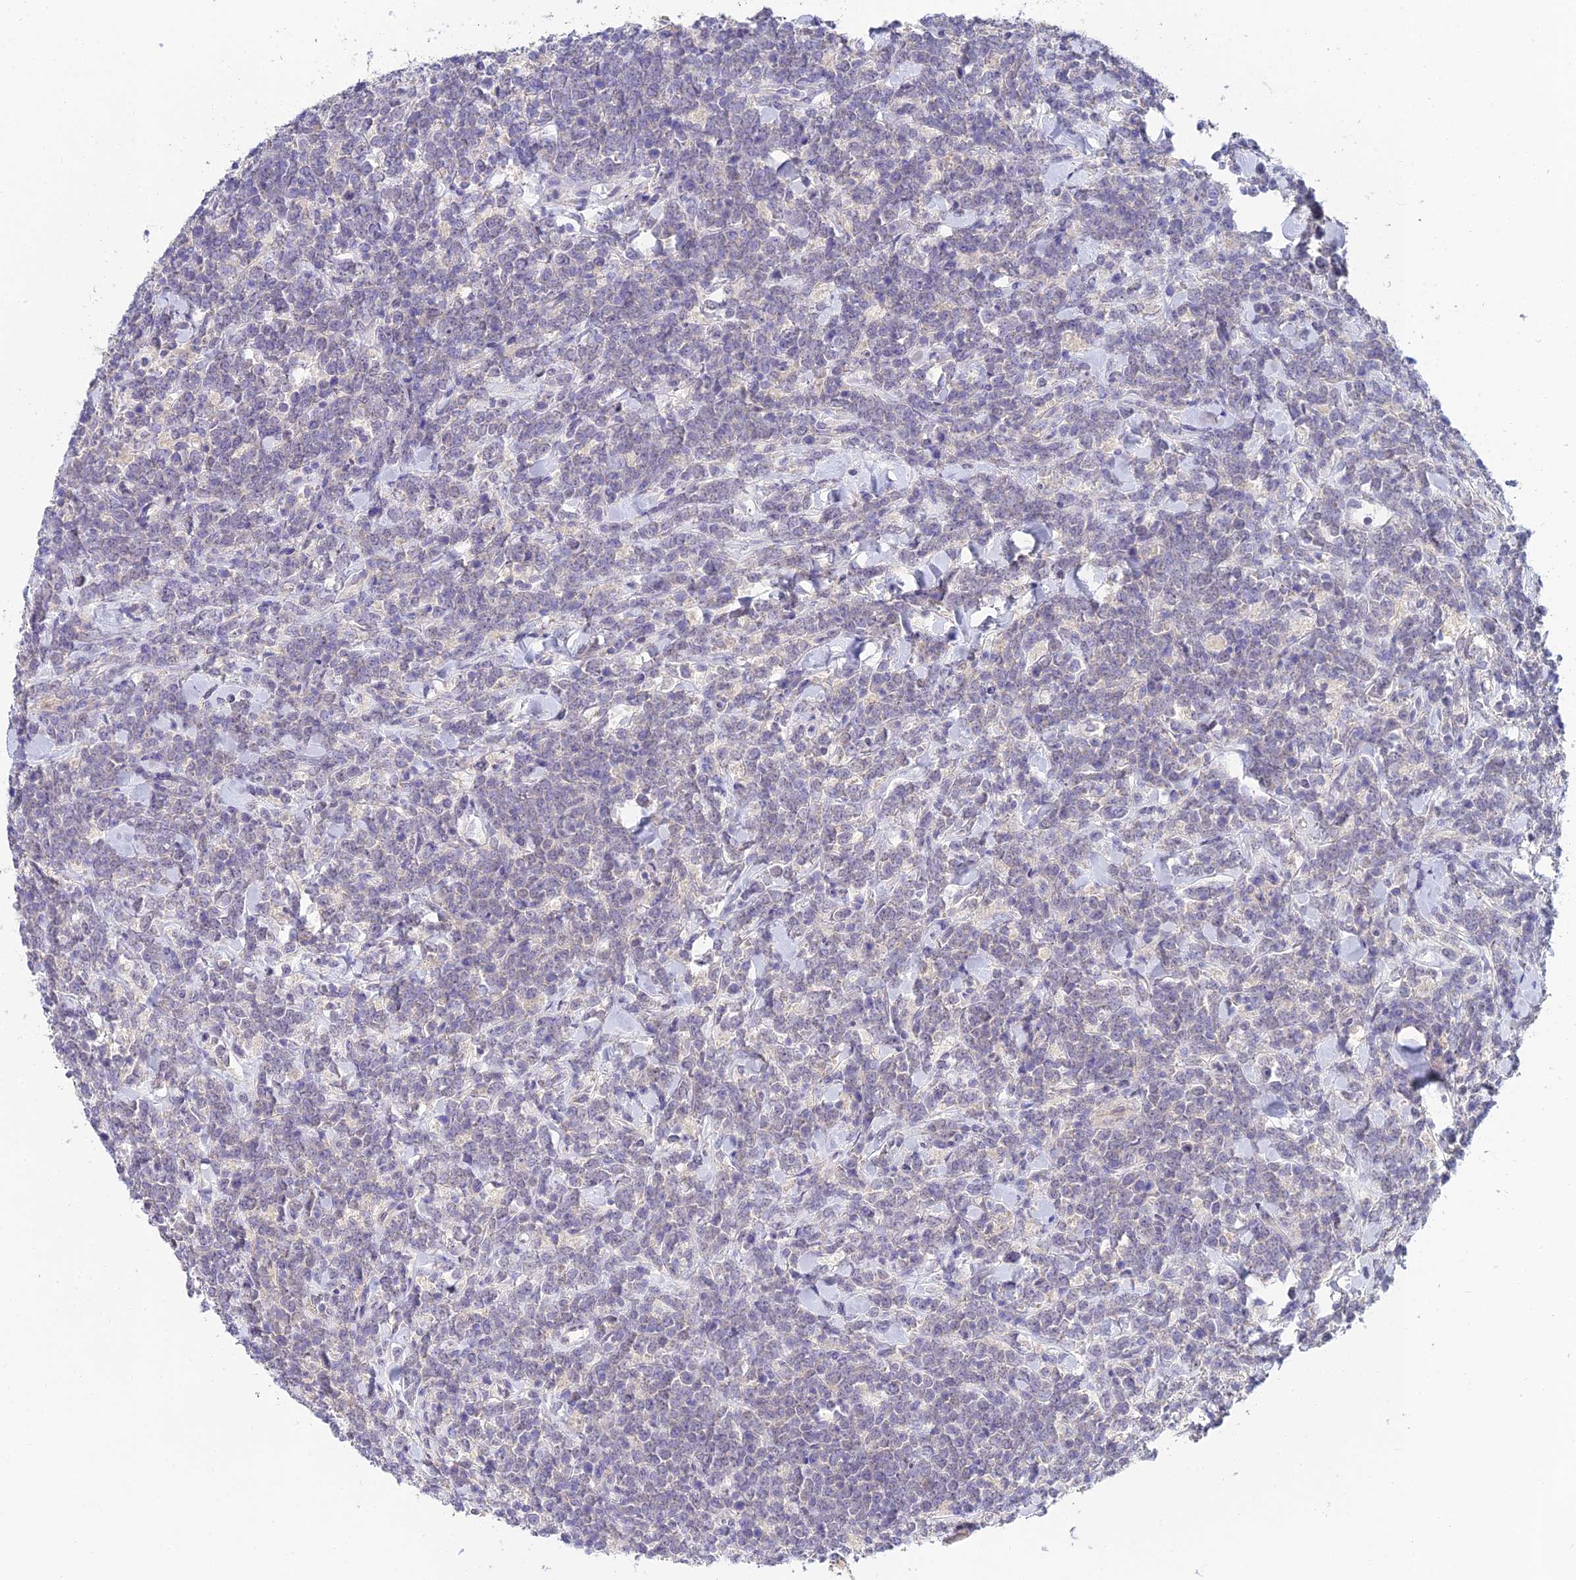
{"staining": {"intensity": "negative", "quantity": "none", "location": "none"}, "tissue": "lymphoma", "cell_type": "Tumor cells", "image_type": "cancer", "snomed": [{"axis": "morphology", "description": "Malignant lymphoma, non-Hodgkin's type, High grade"}, {"axis": "topography", "description": "Small intestine"}], "caption": "The immunohistochemistry photomicrograph has no significant positivity in tumor cells of malignant lymphoma, non-Hodgkin's type (high-grade) tissue. (DAB immunohistochemistry with hematoxylin counter stain).", "gene": "HOXB1", "patient": {"sex": "male", "age": 8}}